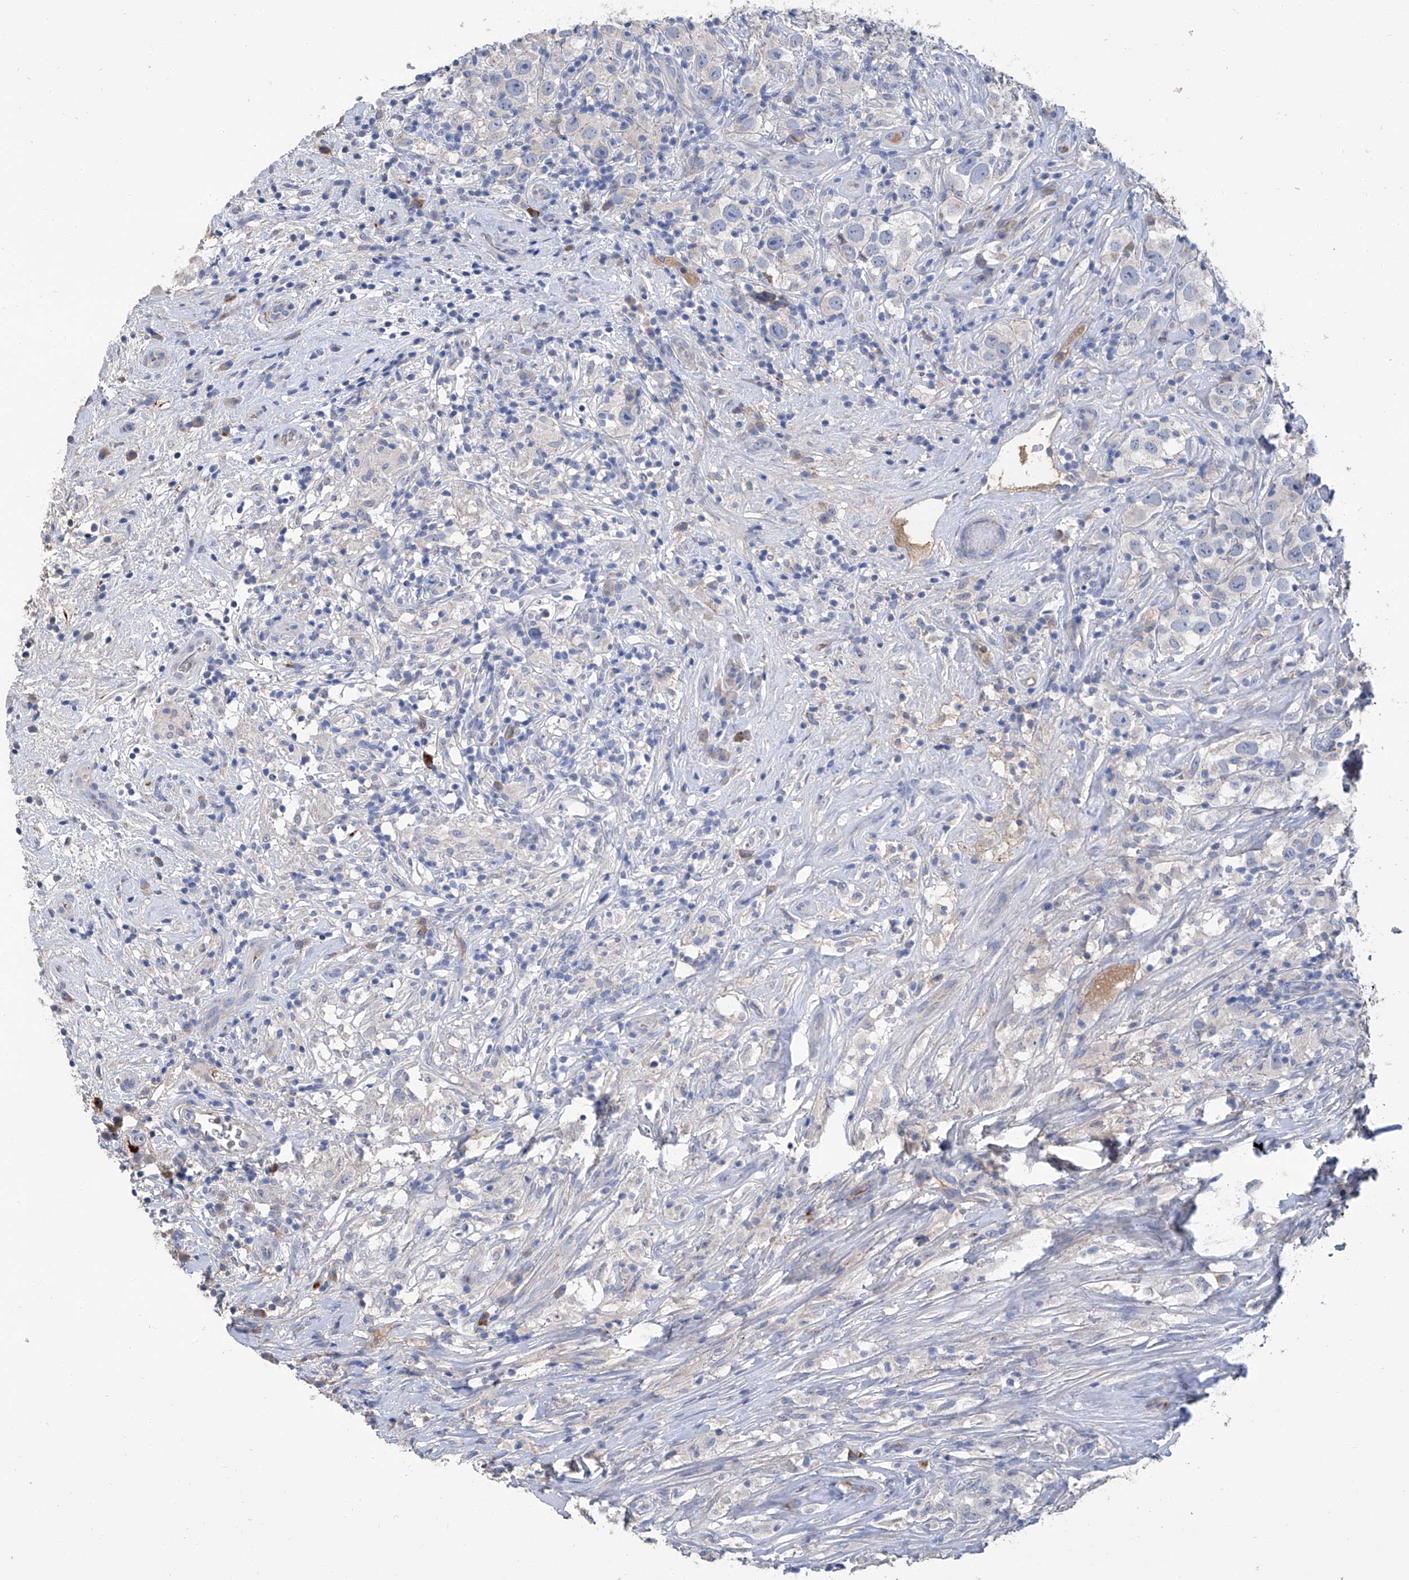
{"staining": {"intensity": "negative", "quantity": "none", "location": "none"}, "tissue": "testis cancer", "cell_type": "Tumor cells", "image_type": "cancer", "snomed": [{"axis": "morphology", "description": "Seminoma, NOS"}, {"axis": "topography", "description": "Testis"}], "caption": "Immunohistochemistry of testis seminoma exhibits no positivity in tumor cells.", "gene": "GPT", "patient": {"sex": "male", "age": 49}}